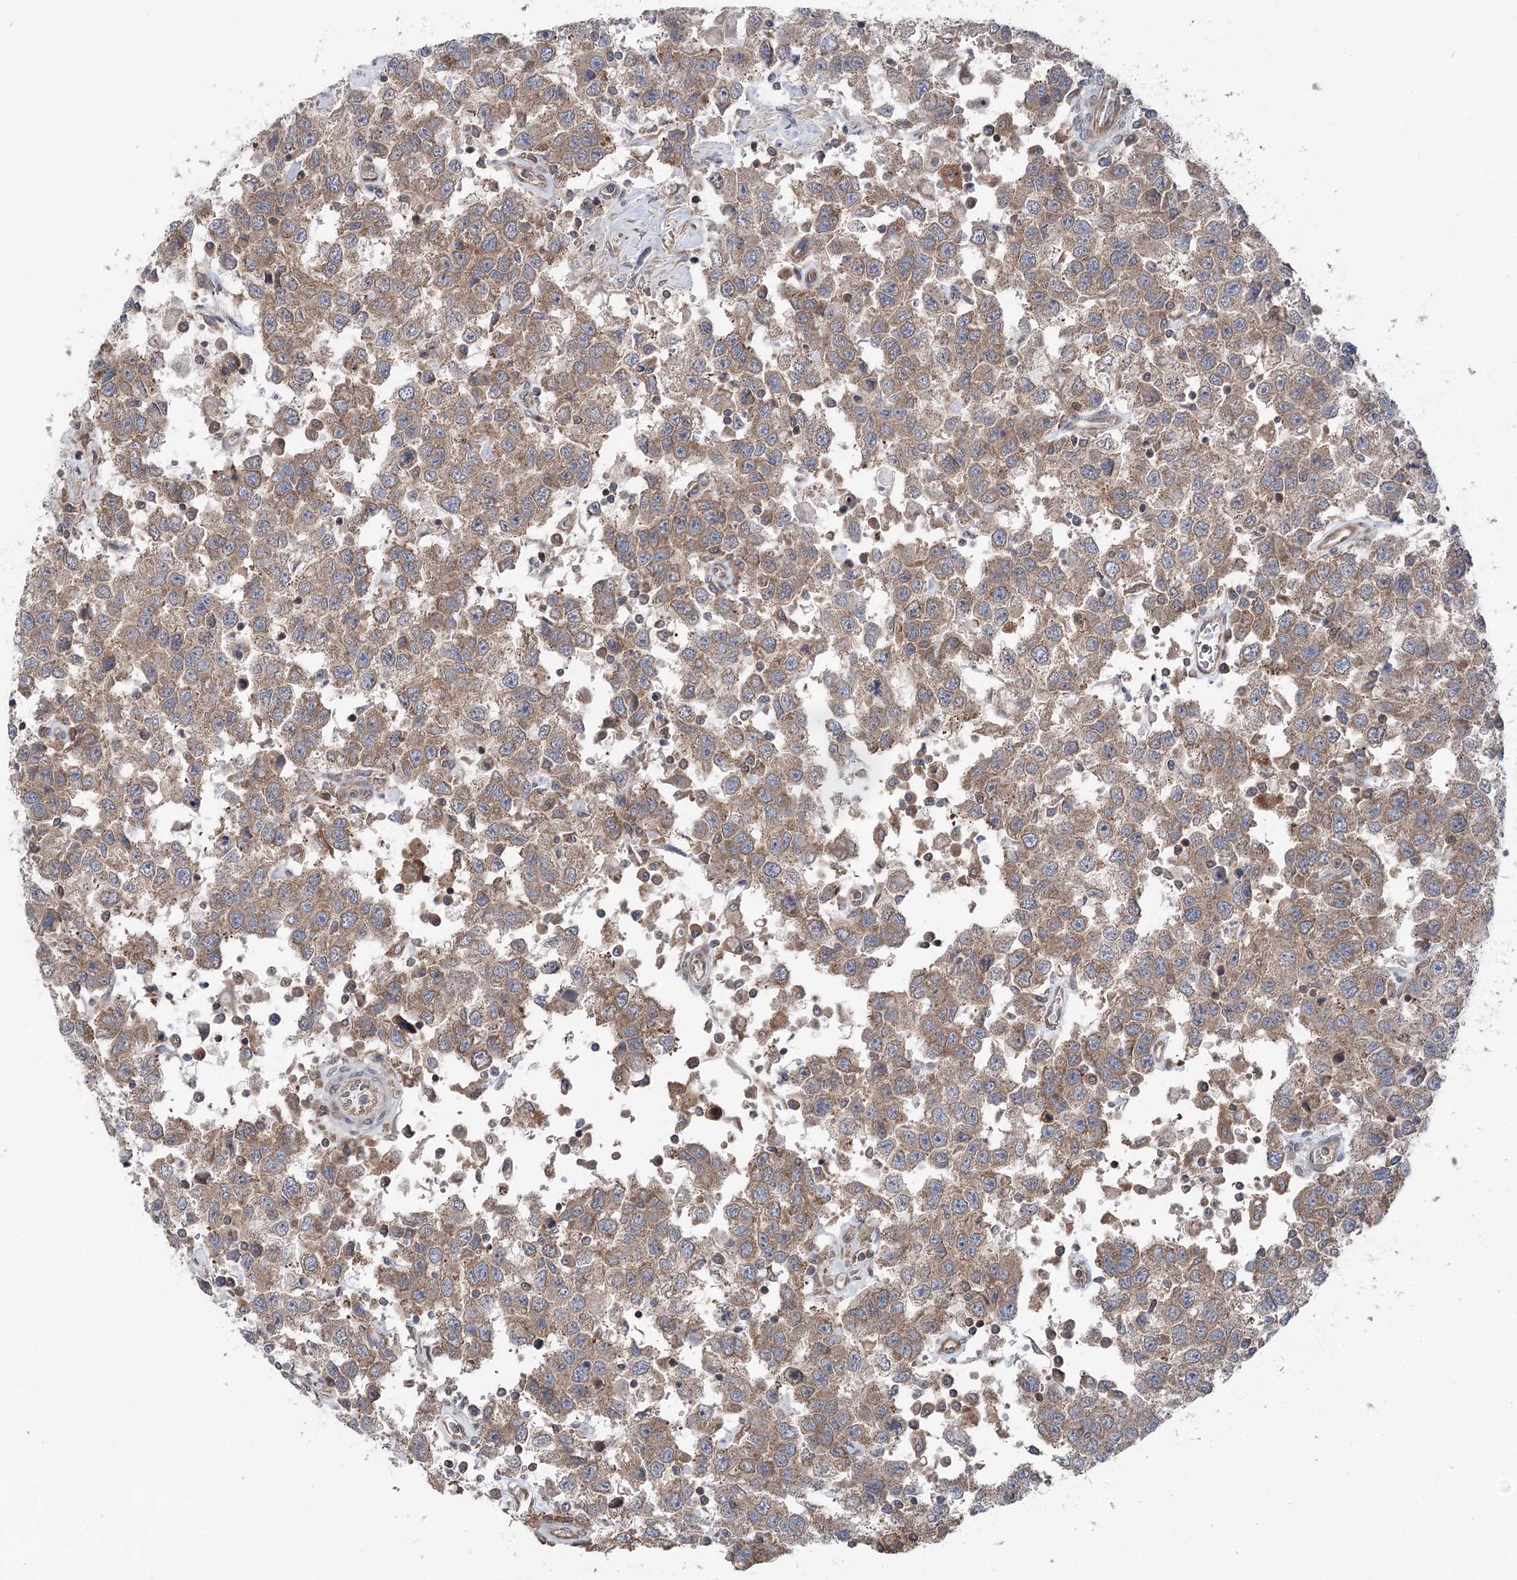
{"staining": {"intensity": "moderate", "quantity": ">75%", "location": "cytoplasmic/membranous"}, "tissue": "testis cancer", "cell_type": "Tumor cells", "image_type": "cancer", "snomed": [{"axis": "morphology", "description": "Seminoma, NOS"}, {"axis": "topography", "description": "Testis"}], "caption": "This is a micrograph of immunohistochemistry (IHC) staining of seminoma (testis), which shows moderate staining in the cytoplasmic/membranous of tumor cells.", "gene": "PPP1R21", "patient": {"sex": "male", "age": 41}}